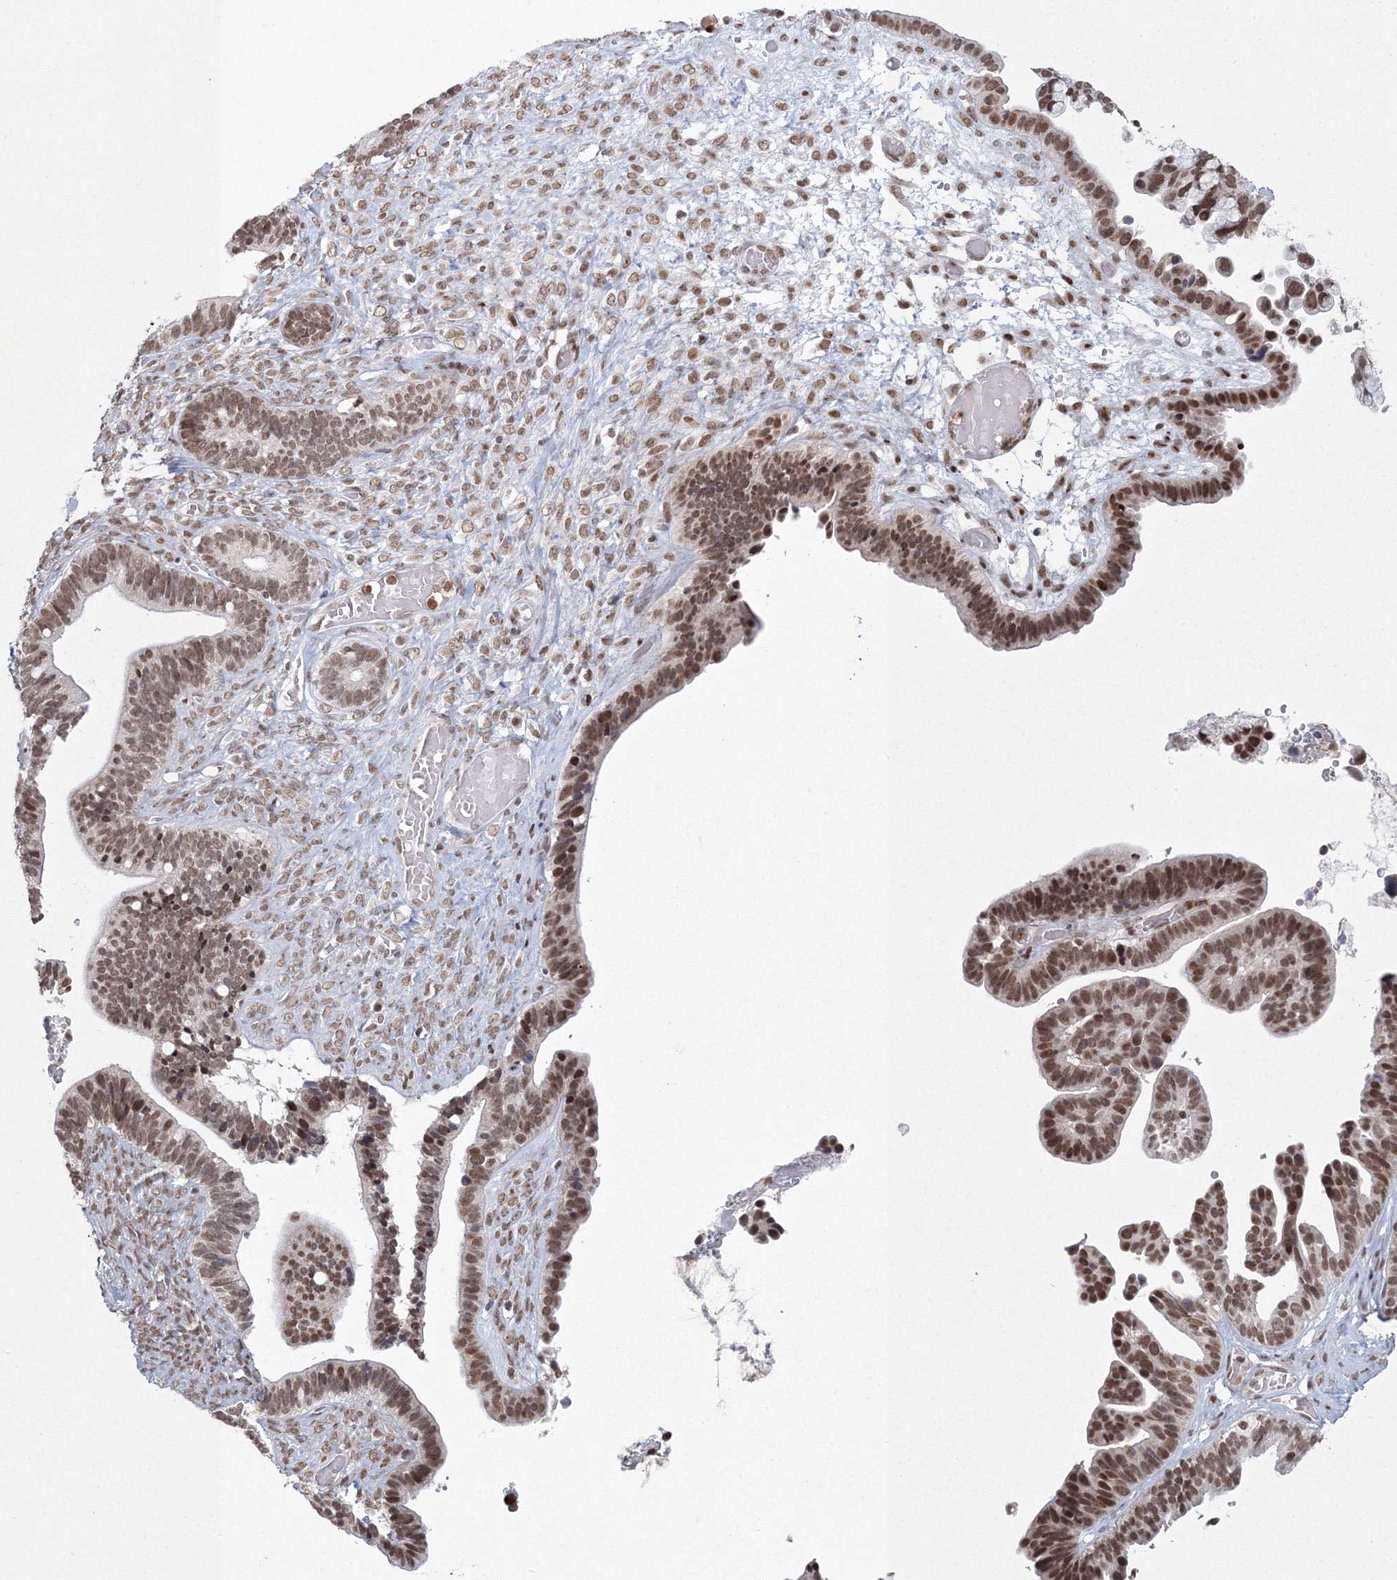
{"staining": {"intensity": "moderate", "quantity": ">75%", "location": "nuclear"}, "tissue": "ovarian cancer", "cell_type": "Tumor cells", "image_type": "cancer", "snomed": [{"axis": "morphology", "description": "Cystadenocarcinoma, serous, NOS"}, {"axis": "topography", "description": "Ovary"}], "caption": "Immunohistochemical staining of ovarian cancer (serous cystadenocarcinoma) exhibits medium levels of moderate nuclear staining in about >75% of tumor cells.", "gene": "C3orf33", "patient": {"sex": "female", "age": 56}}